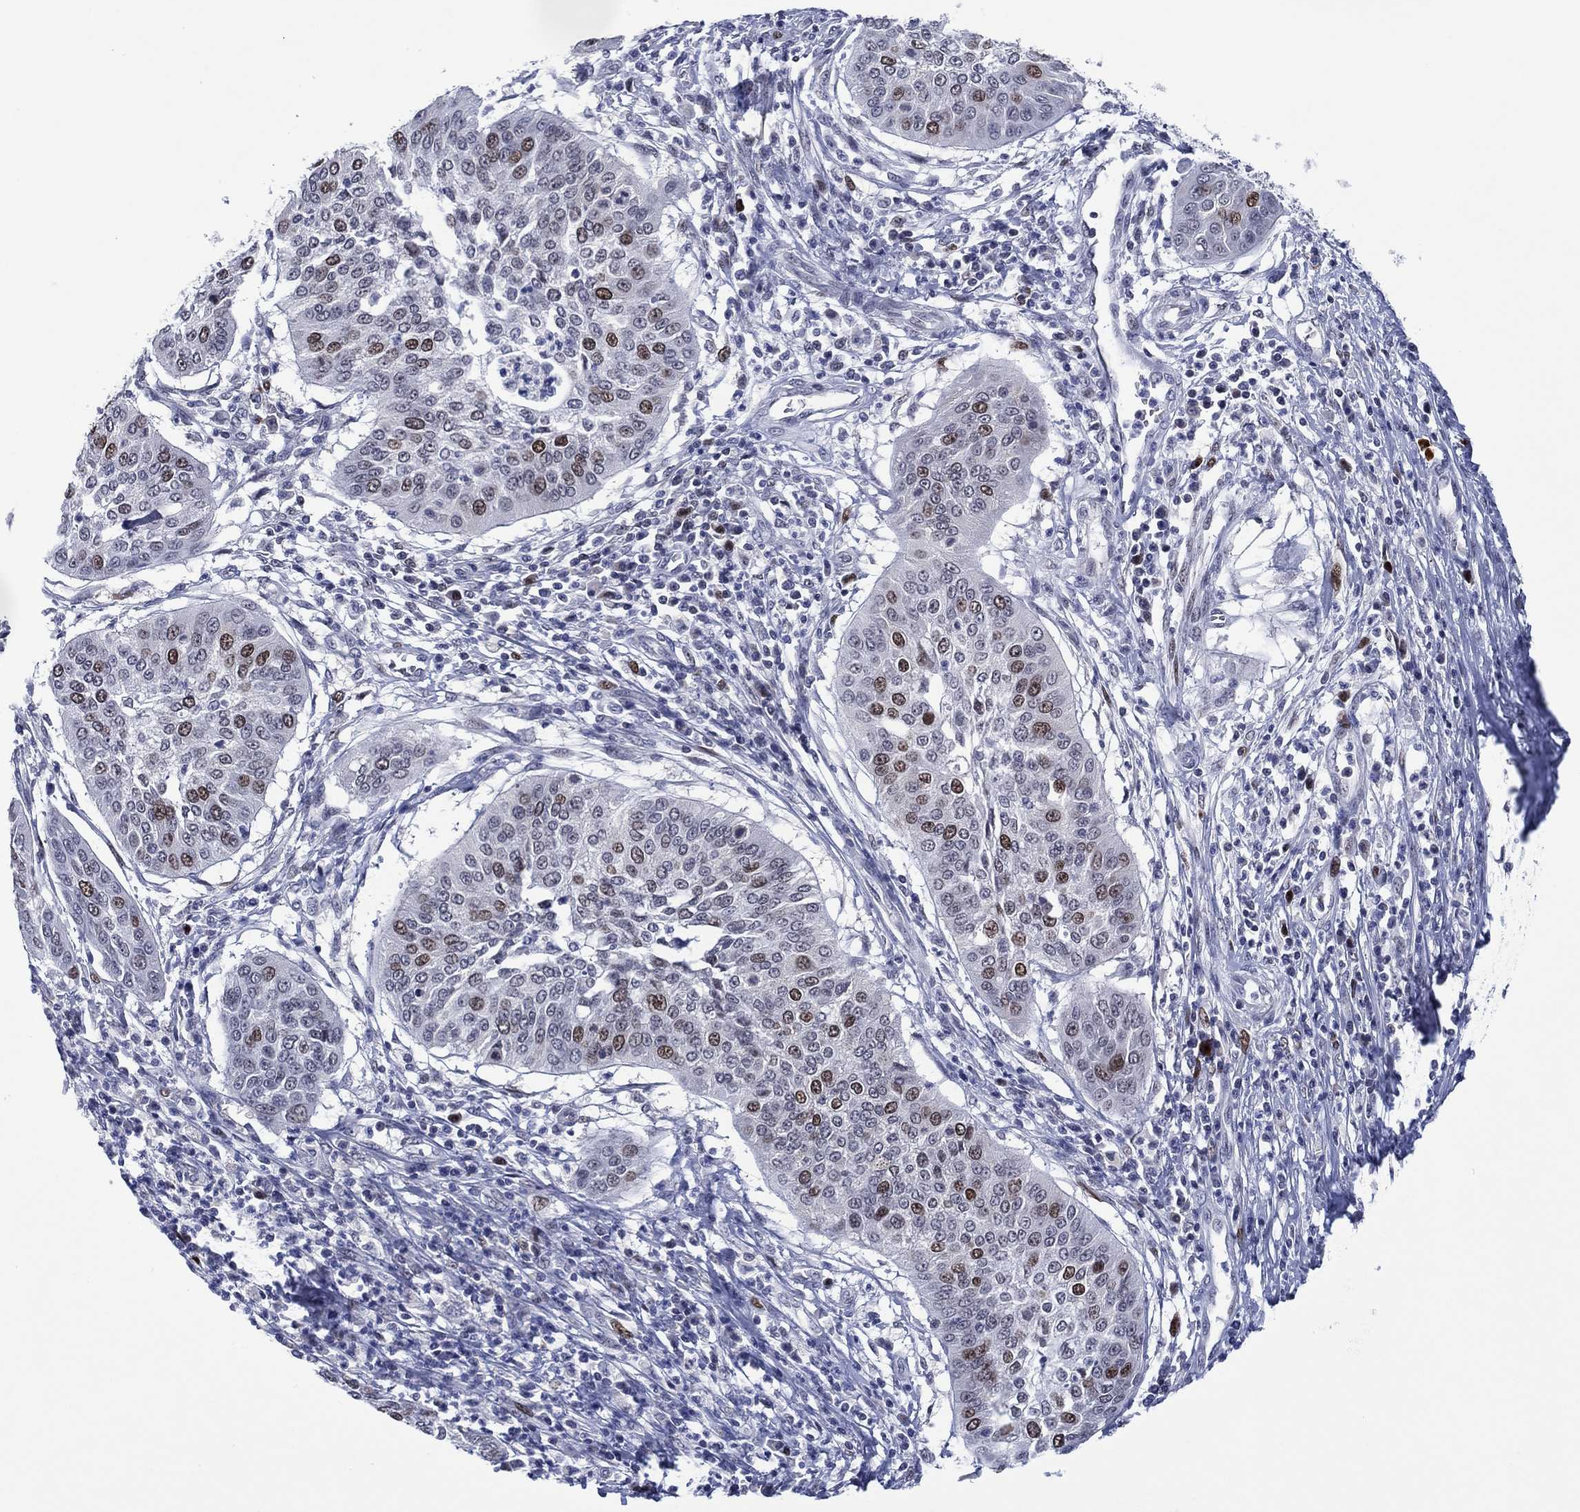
{"staining": {"intensity": "moderate", "quantity": "<25%", "location": "nuclear"}, "tissue": "cervical cancer", "cell_type": "Tumor cells", "image_type": "cancer", "snomed": [{"axis": "morphology", "description": "Normal tissue, NOS"}, {"axis": "morphology", "description": "Squamous cell carcinoma, NOS"}, {"axis": "topography", "description": "Cervix"}], "caption": "High-power microscopy captured an immunohistochemistry (IHC) histopathology image of cervical squamous cell carcinoma, revealing moderate nuclear expression in approximately <25% of tumor cells.", "gene": "GATA6", "patient": {"sex": "female", "age": 39}}